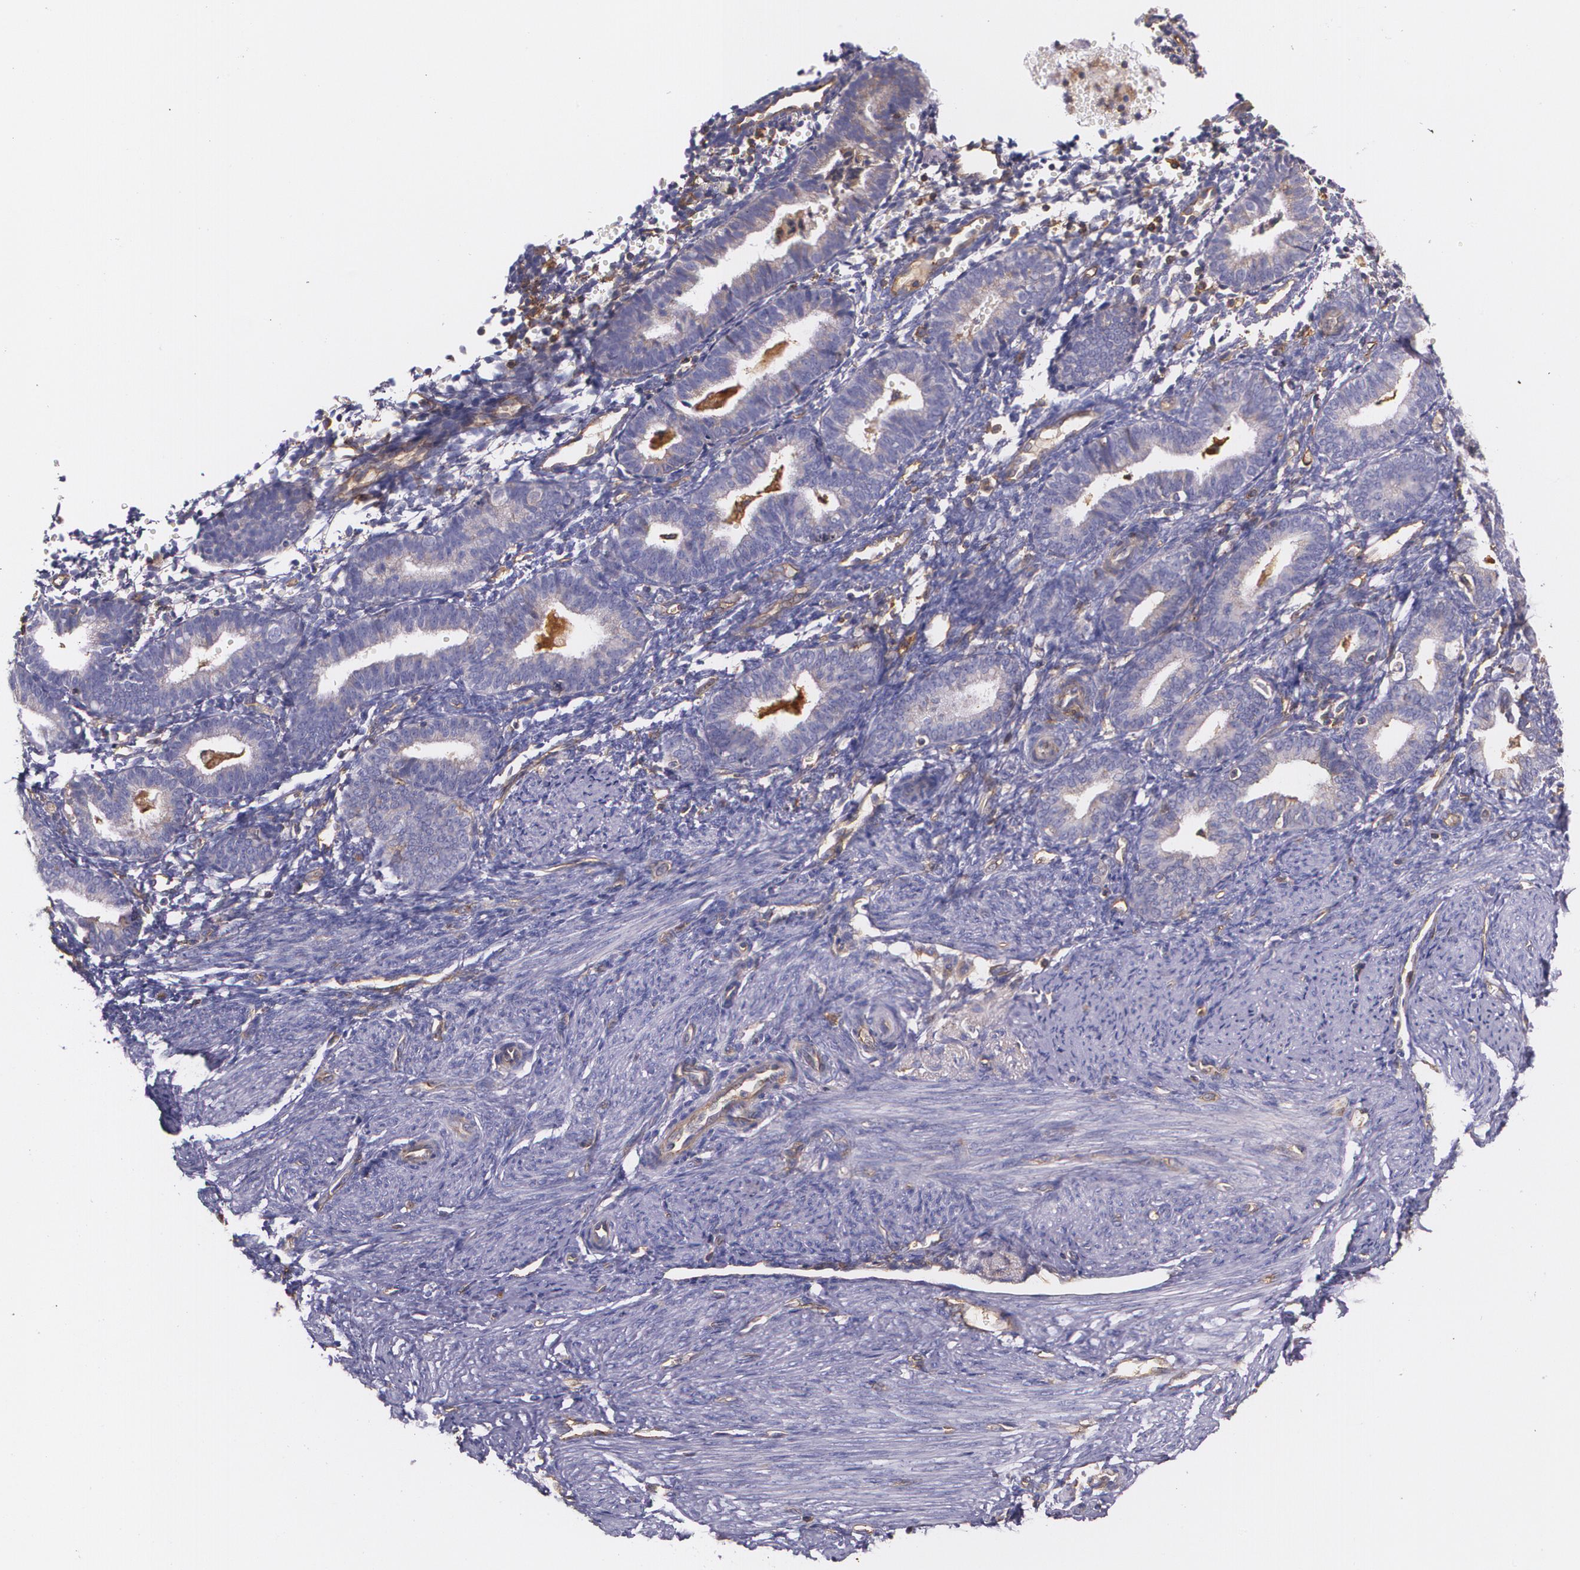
{"staining": {"intensity": "negative", "quantity": "none", "location": "none"}, "tissue": "endometrium", "cell_type": "Cells in endometrial stroma", "image_type": "normal", "snomed": [{"axis": "morphology", "description": "Normal tissue, NOS"}, {"axis": "topography", "description": "Endometrium"}], "caption": "A micrograph of human endometrium is negative for staining in cells in endometrial stroma. (Immunohistochemistry (ihc), brightfield microscopy, high magnification).", "gene": "B2M", "patient": {"sex": "female", "age": 61}}